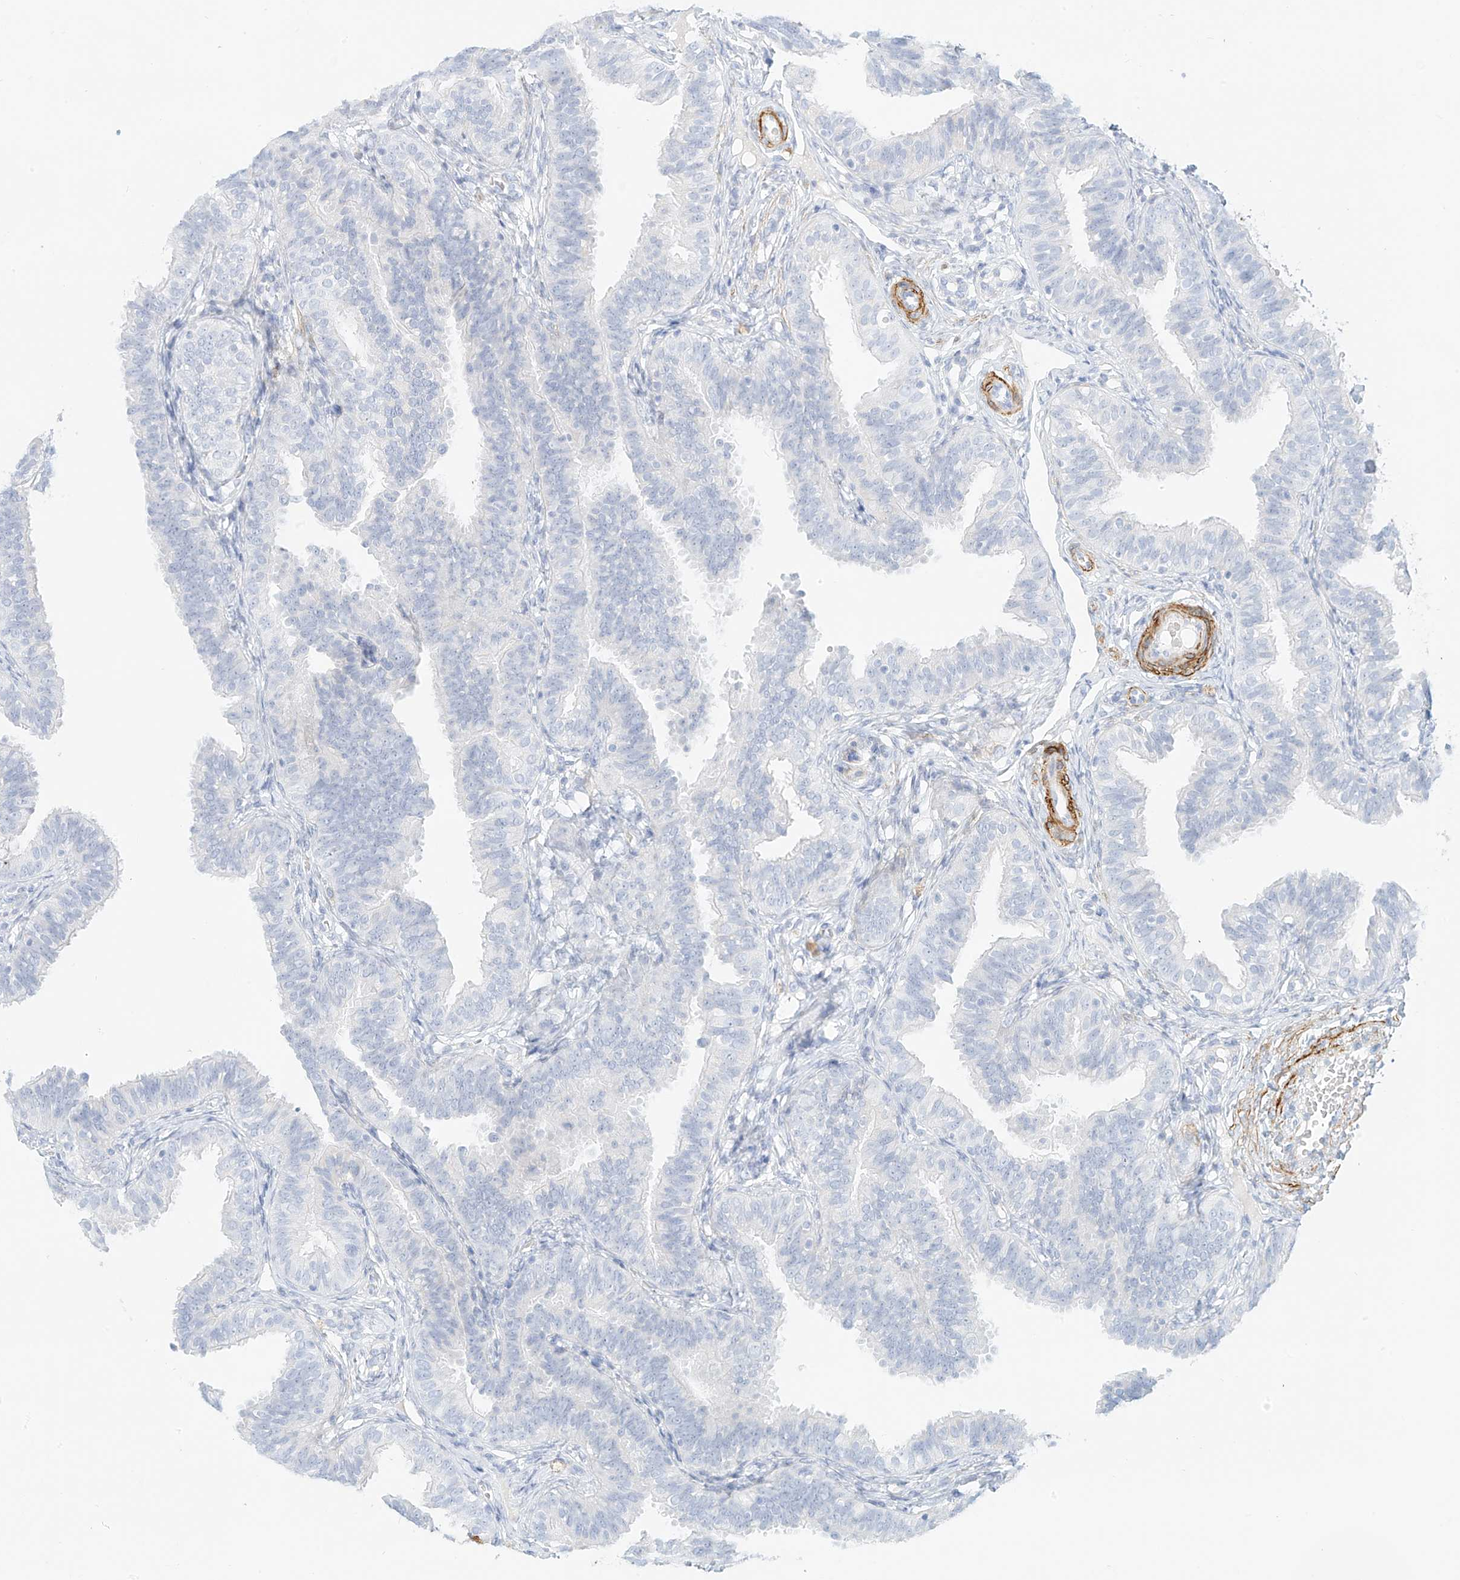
{"staining": {"intensity": "negative", "quantity": "none", "location": "none"}, "tissue": "fallopian tube", "cell_type": "Glandular cells", "image_type": "normal", "snomed": [{"axis": "morphology", "description": "Normal tissue, NOS"}, {"axis": "topography", "description": "Fallopian tube"}], "caption": "High magnification brightfield microscopy of benign fallopian tube stained with DAB (3,3'-diaminobenzidine) (brown) and counterstained with hematoxylin (blue): glandular cells show no significant positivity. (IHC, brightfield microscopy, high magnification).", "gene": "ST3GAL5", "patient": {"sex": "female", "age": 35}}